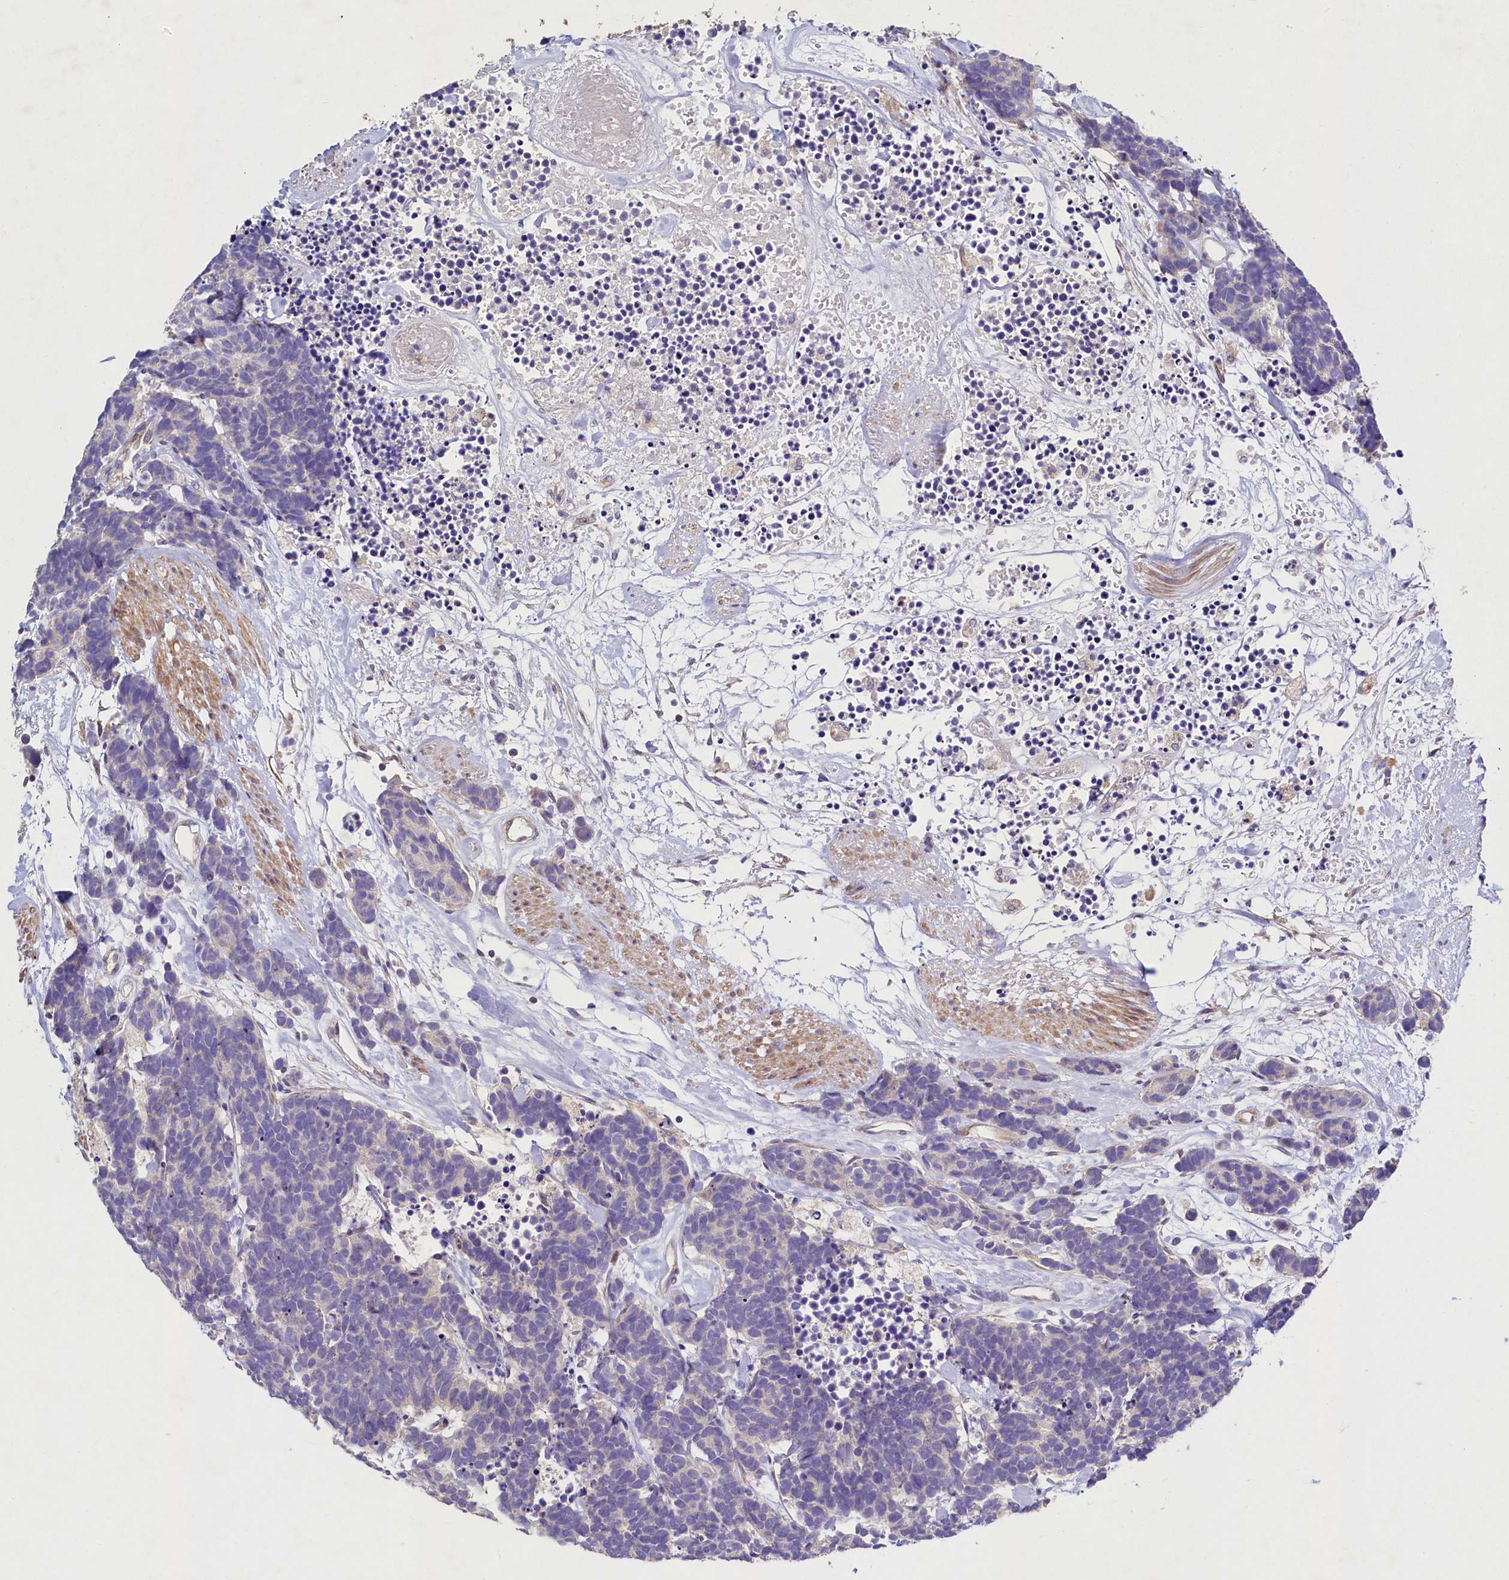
{"staining": {"intensity": "negative", "quantity": "none", "location": "none"}, "tissue": "carcinoid", "cell_type": "Tumor cells", "image_type": "cancer", "snomed": [{"axis": "morphology", "description": "Carcinoma, NOS"}, {"axis": "morphology", "description": "Carcinoid, malignant, NOS"}, {"axis": "topography", "description": "Urinary bladder"}], "caption": "Tumor cells are negative for brown protein staining in carcinoma.", "gene": "FXYD6", "patient": {"sex": "male", "age": 57}}